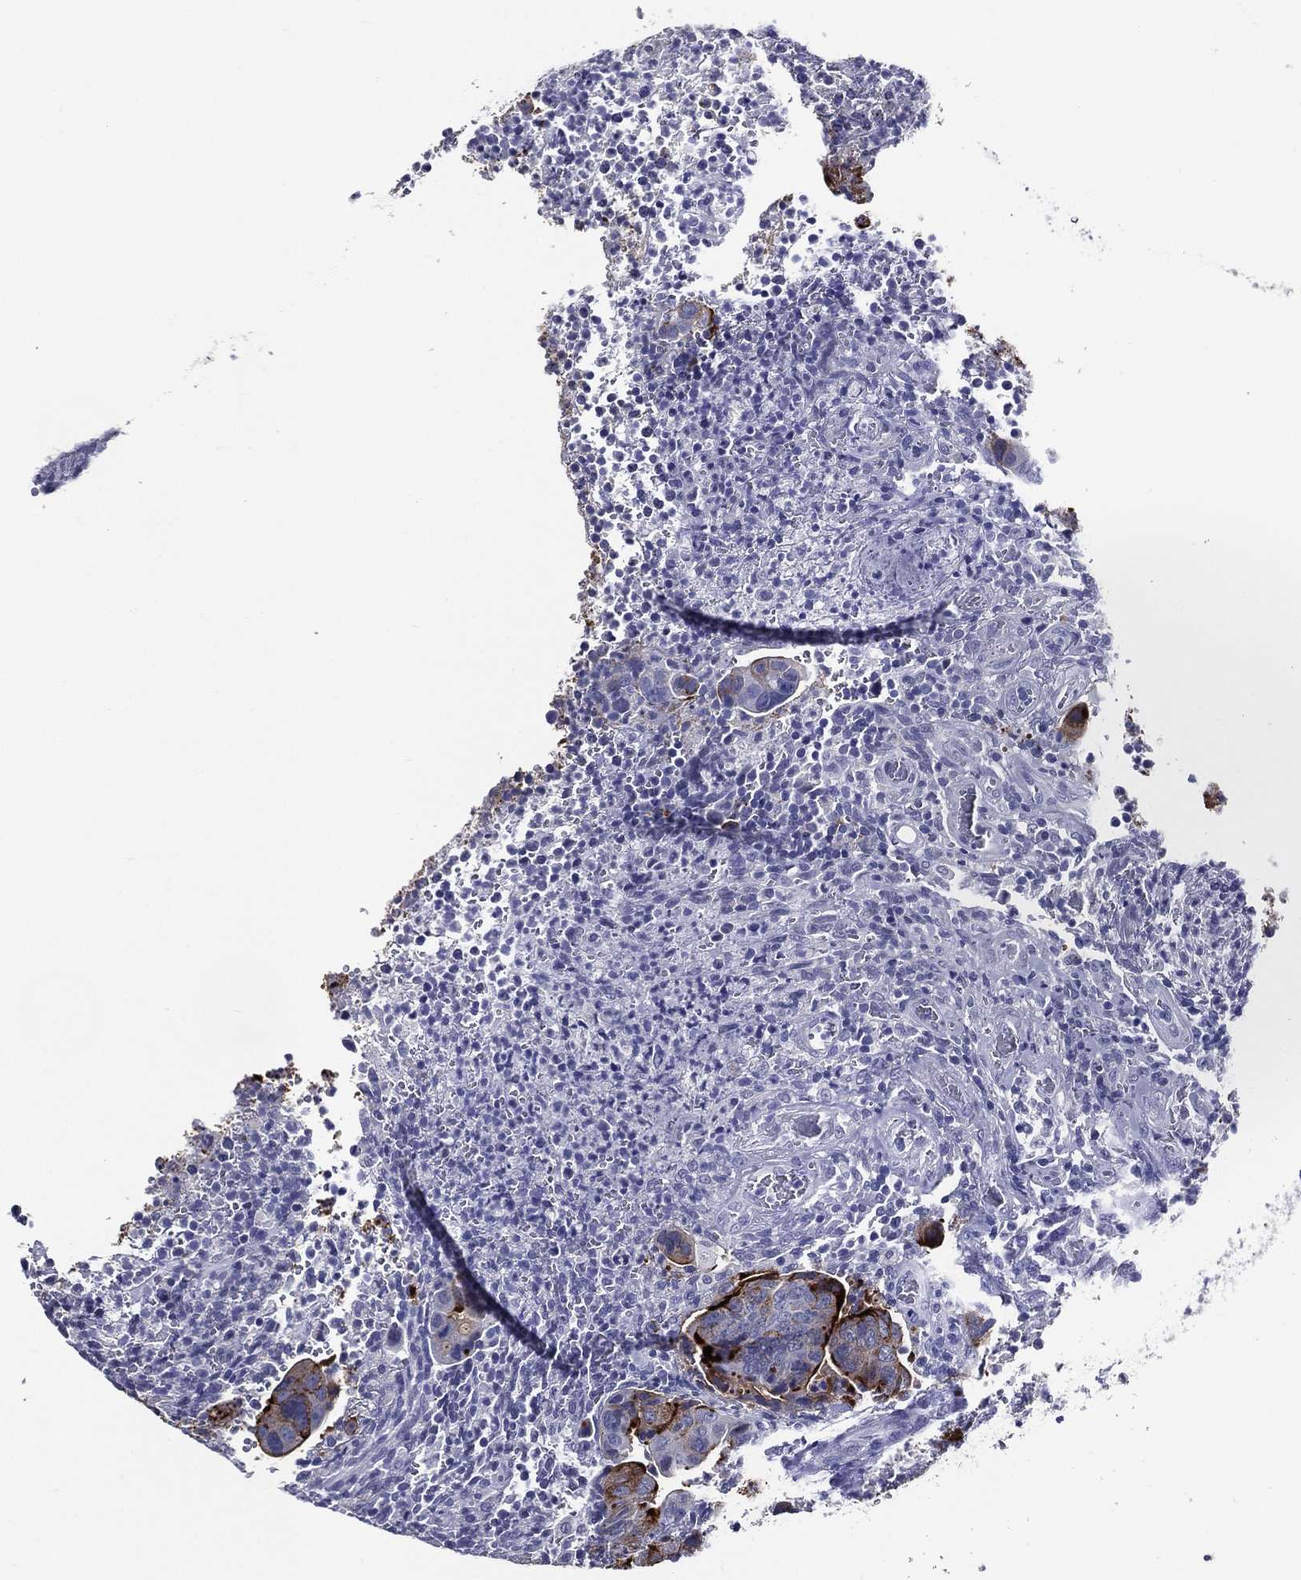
{"staining": {"intensity": "strong", "quantity": "<25%", "location": "cytoplasmic/membranous"}, "tissue": "colorectal cancer", "cell_type": "Tumor cells", "image_type": "cancer", "snomed": [{"axis": "morphology", "description": "Adenocarcinoma, NOS"}, {"axis": "topography", "description": "Colon"}], "caption": "A photomicrograph of colorectal cancer (adenocarcinoma) stained for a protein demonstrates strong cytoplasmic/membranous brown staining in tumor cells.", "gene": "ACE2", "patient": {"sex": "female", "age": 56}}